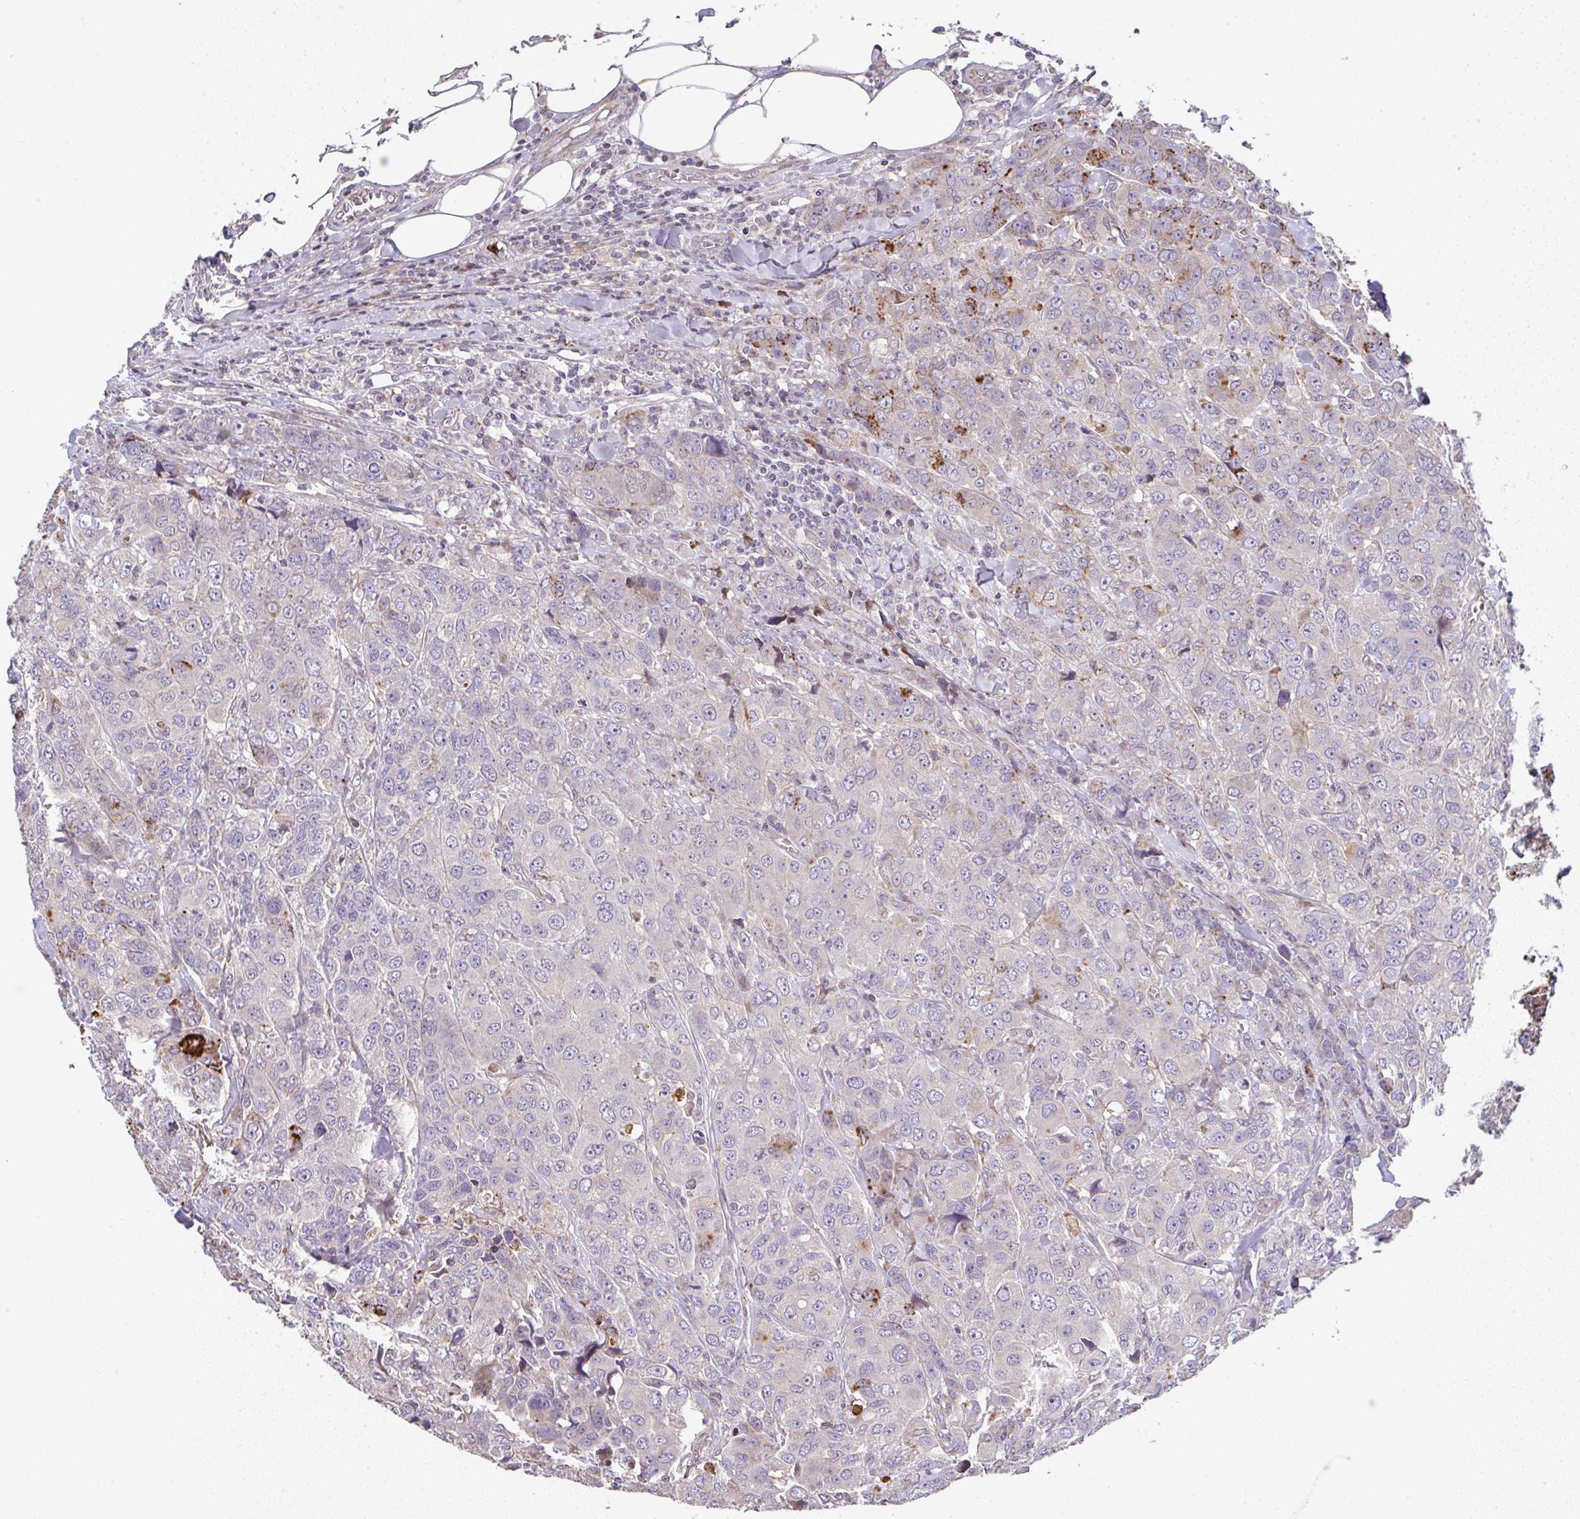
{"staining": {"intensity": "moderate", "quantity": "<25%", "location": "cytoplasmic/membranous"}, "tissue": "breast cancer", "cell_type": "Tumor cells", "image_type": "cancer", "snomed": [{"axis": "morphology", "description": "Duct carcinoma"}, {"axis": "topography", "description": "Breast"}], "caption": "About <25% of tumor cells in intraductal carcinoma (breast) show moderate cytoplasmic/membranous protein staining as visualized by brown immunohistochemical staining.", "gene": "RUNDC3B", "patient": {"sex": "female", "age": 43}}